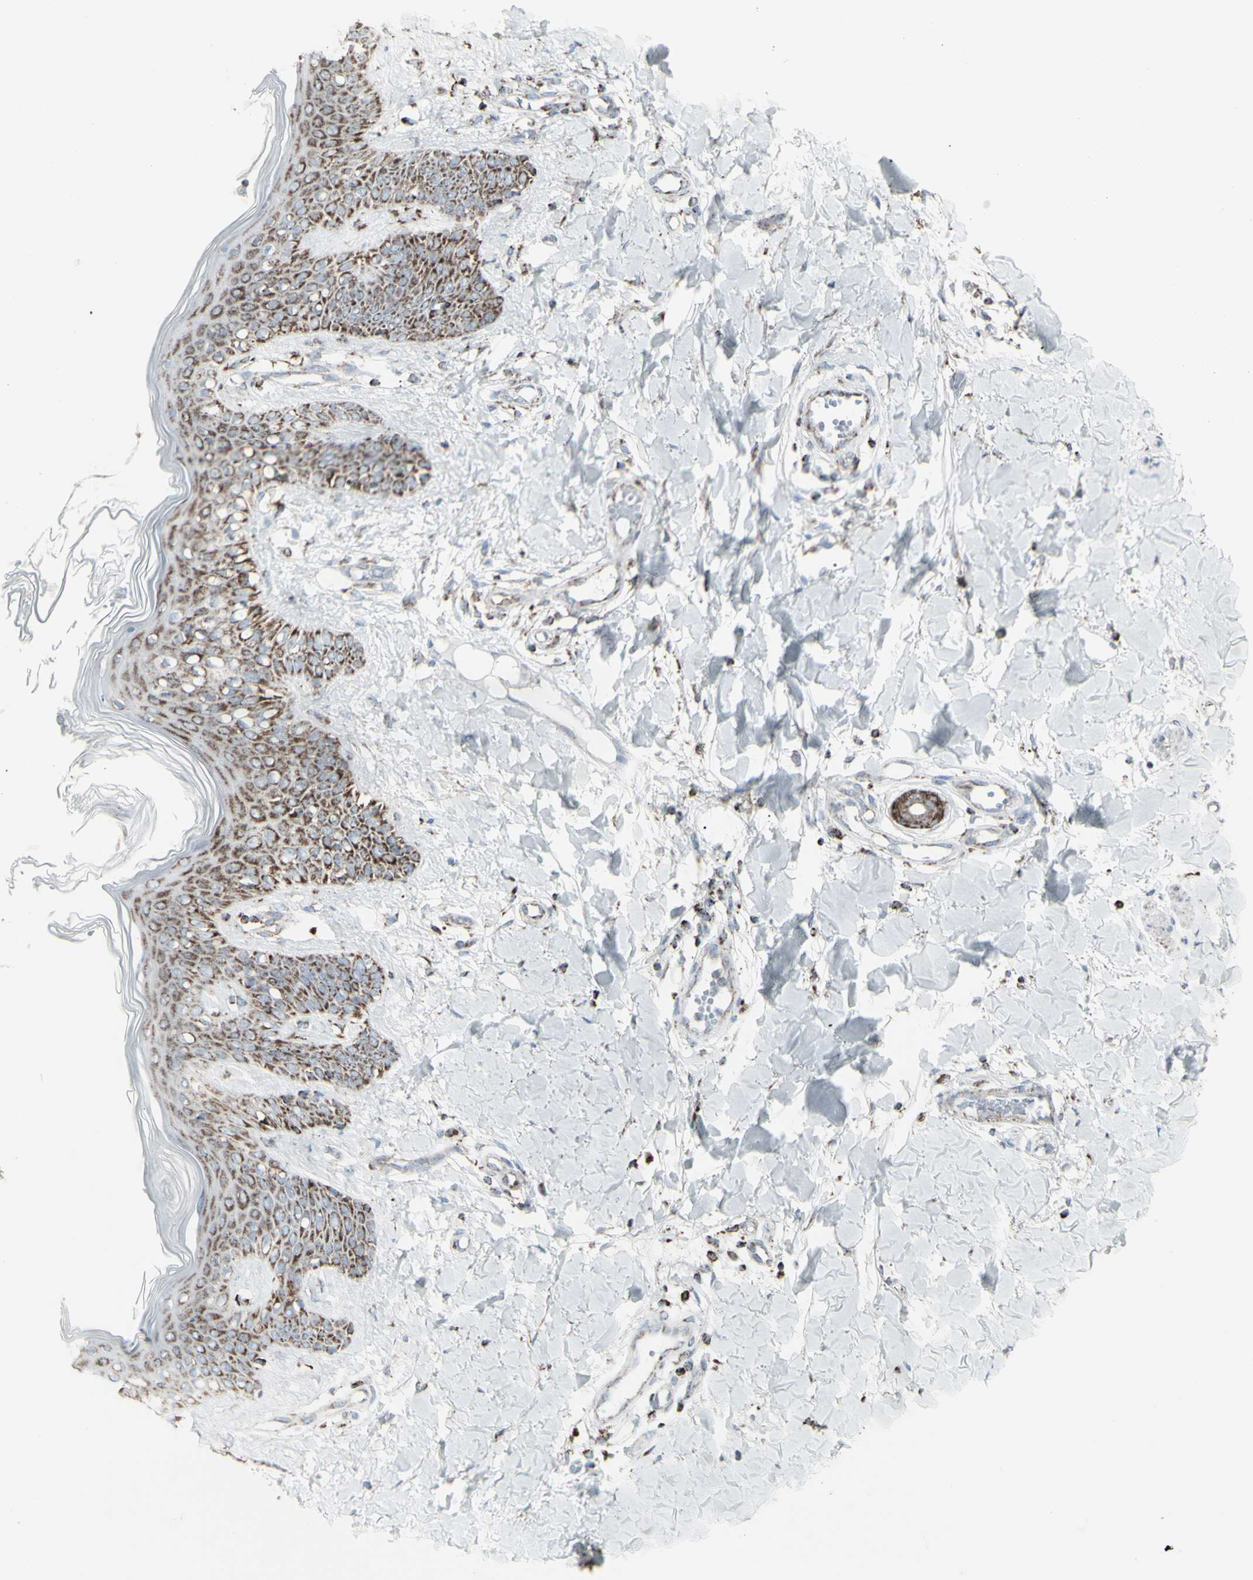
{"staining": {"intensity": "moderate", "quantity": ">75%", "location": "cytoplasmic/membranous"}, "tissue": "skin", "cell_type": "Fibroblasts", "image_type": "normal", "snomed": [{"axis": "morphology", "description": "Normal tissue, NOS"}, {"axis": "topography", "description": "Skin"}], "caption": "Protein staining by IHC reveals moderate cytoplasmic/membranous expression in approximately >75% of fibroblasts in benign skin.", "gene": "PLGRKT", "patient": {"sex": "male", "age": 16}}